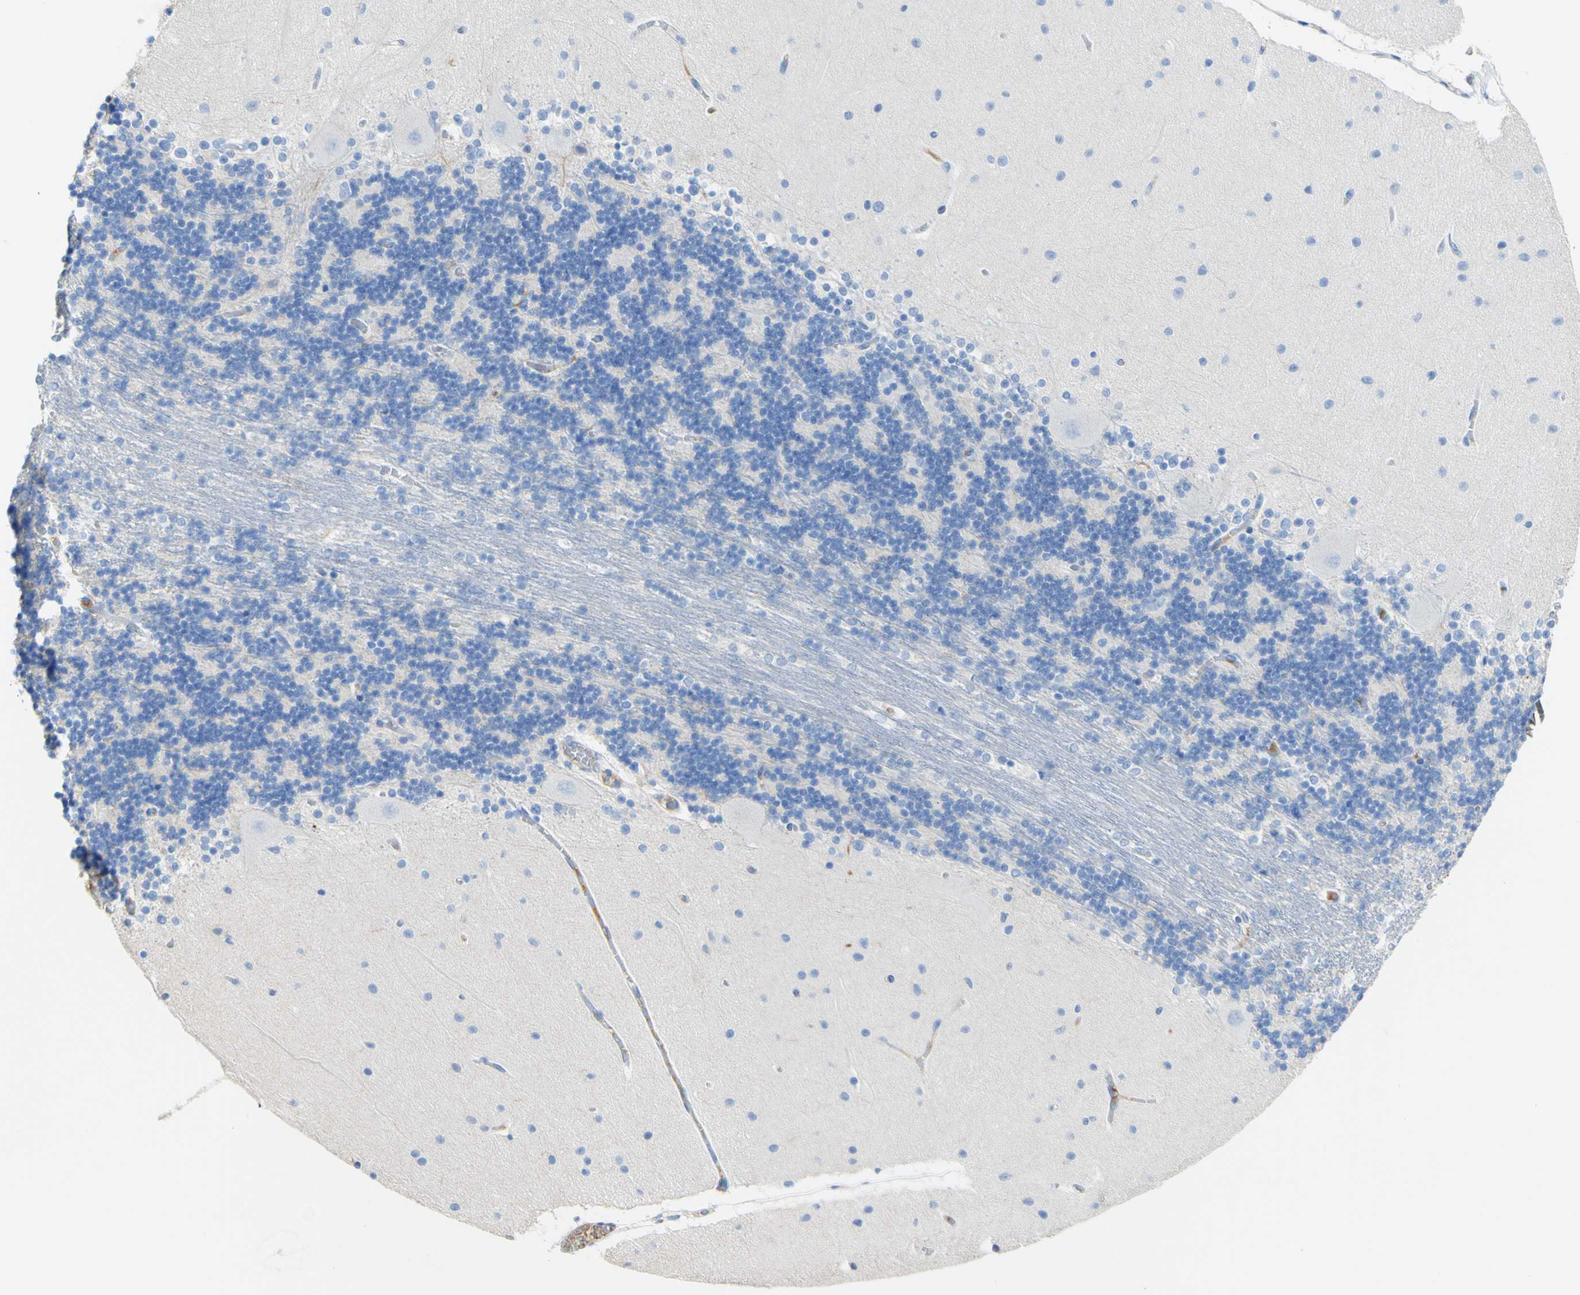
{"staining": {"intensity": "negative", "quantity": "none", "location": "none"}, "tissue": "cerebellum", "cell_type": "Cells in granular layer", "image_type": "normal", "snomed": [{"axis": "morphology", "description": "Normal tissue, NOS"}, {"axis": "topography", "description": "Cerebellum"}], "caption": "The histopathology image displays no staining of cells in granular layer in unremarkable cerebellum.", "gene": "PIGR", "patient": {"sex": "female", "age": 54}}